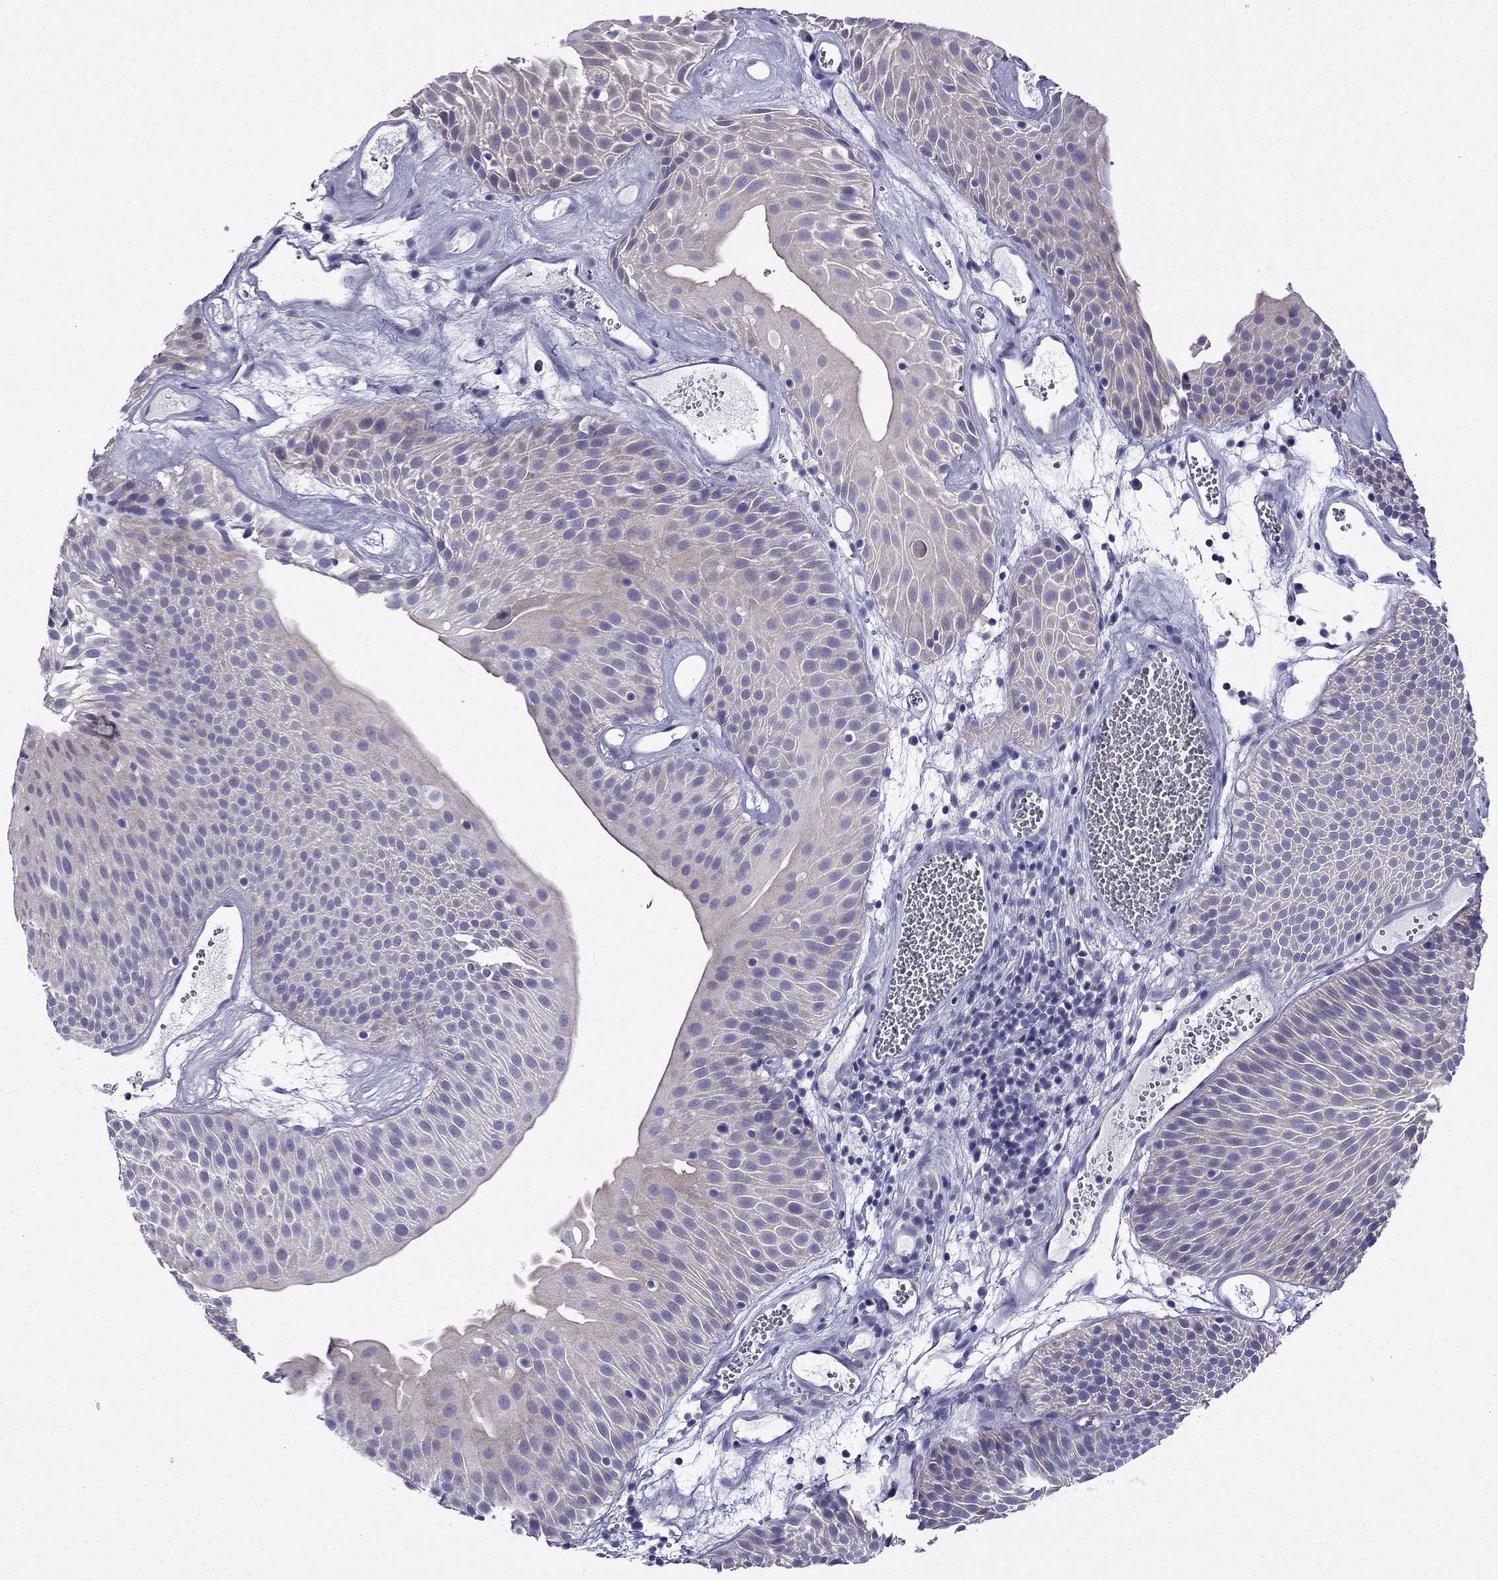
{"staining": {"intensity": "weak", "quantity": "<25%", "location": "cytoplasmic/membranous"}, "tissue": "urothelial cancer", "cell_type": "Tumor cells", "image_type": "cancer", "snomed": [{"axis": "morphology", "description": "Urothelial carcinoma, Low grade"}, {"axis": "topography", "description": "Urinary bladder"}], "caption": "Protein analysis of low-grade urothelial carcinoma displays no significant staining in tumor cells.", "gene": "KCNJ10", "patient": {"sex": "male", "age": 52}}